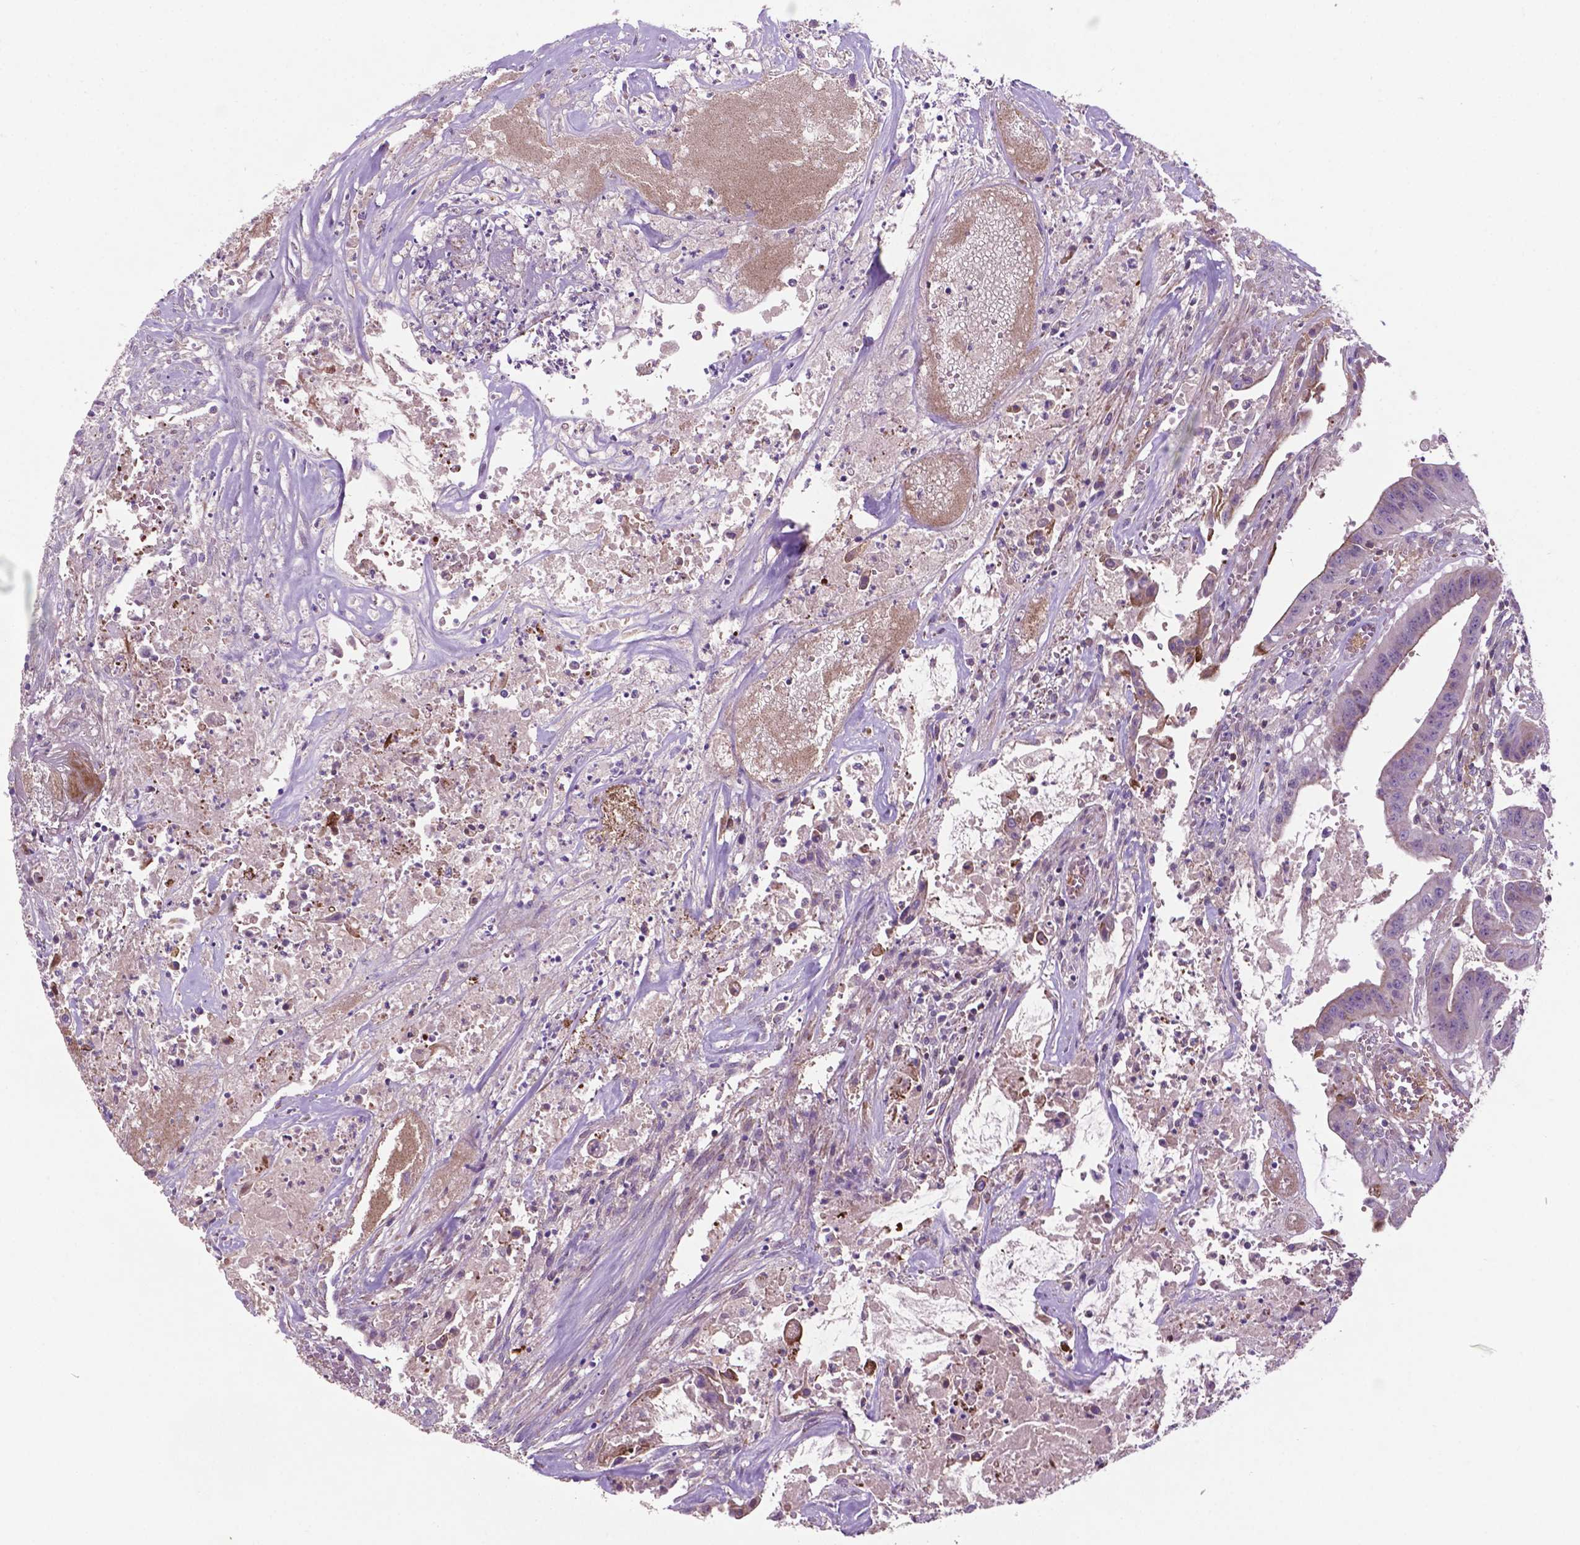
{"staining": {"intensity": "negative", "quantity": "none", "location": "none"}, "tissue": "colorectal cancer", "cell_type": "Tumor cells", "image_type": "cancer", "snomed": [{"axis": "morphology", "description": "Adenocarcinoma, NOS"}, {"axis": "topography", "description": "Colon"}], "caption": "Colorectal cancer stained for a protein using IHC demonstrates no expression tumor cells.", "gene": "BMP4", "patient": {"sex": "male", "age": 33}}